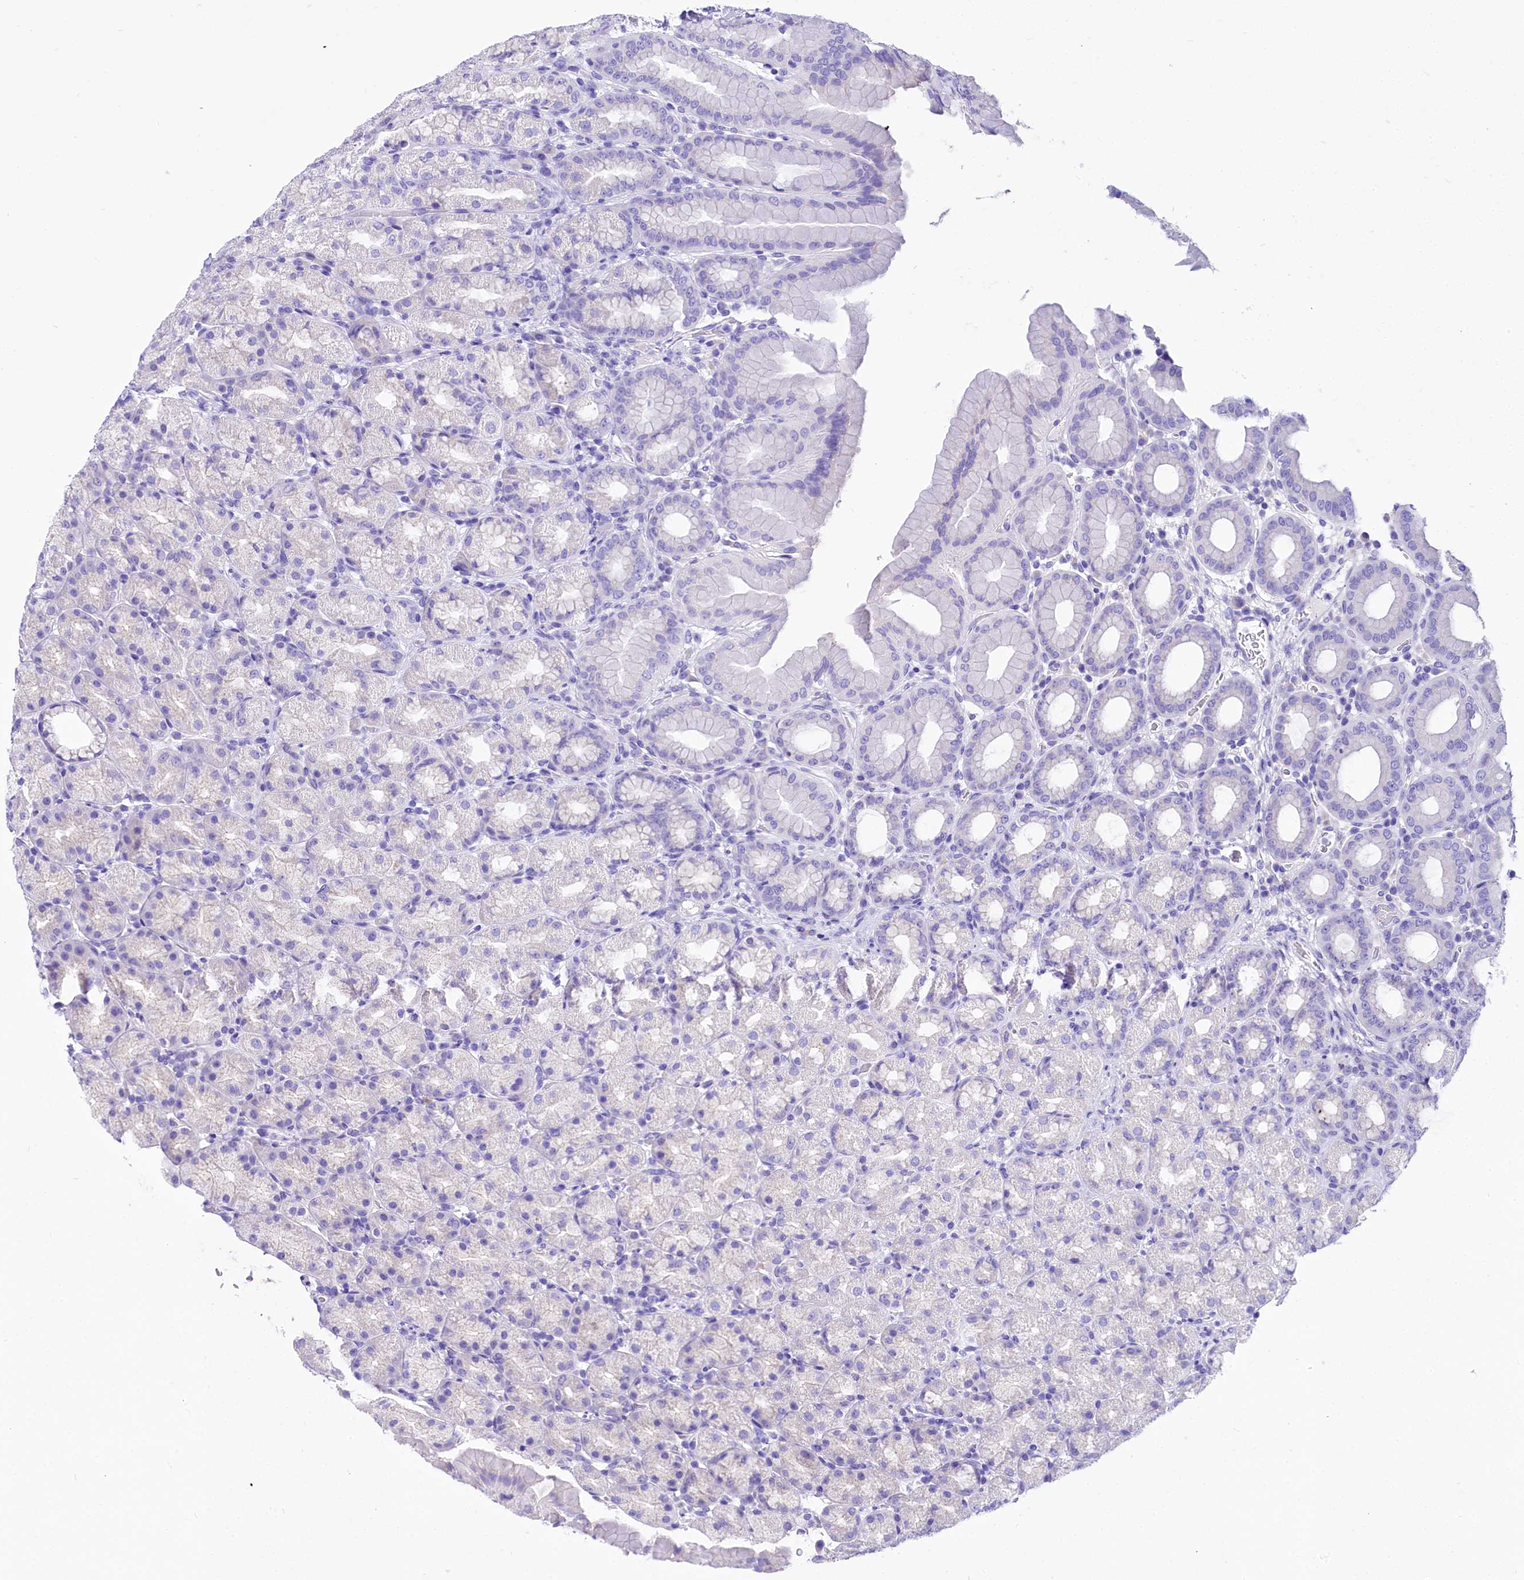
{"staining": {"intensity": "negative", "quantity": "none", "location": "none"}, "tissue": "stomach", "cell_type": "Glandular cells", "image_type": "normal", "snomed": [{"axis": "morphology", "description": "Normal tissue, NOS"}, {"axis": "topography", "description": "Stomach, upper"}], "caption": "IHC of normal stomach demonstrates no positivity in glandular cells.", "gene": "A2ML1", "patient": {"sex": "male", "age": 68}}